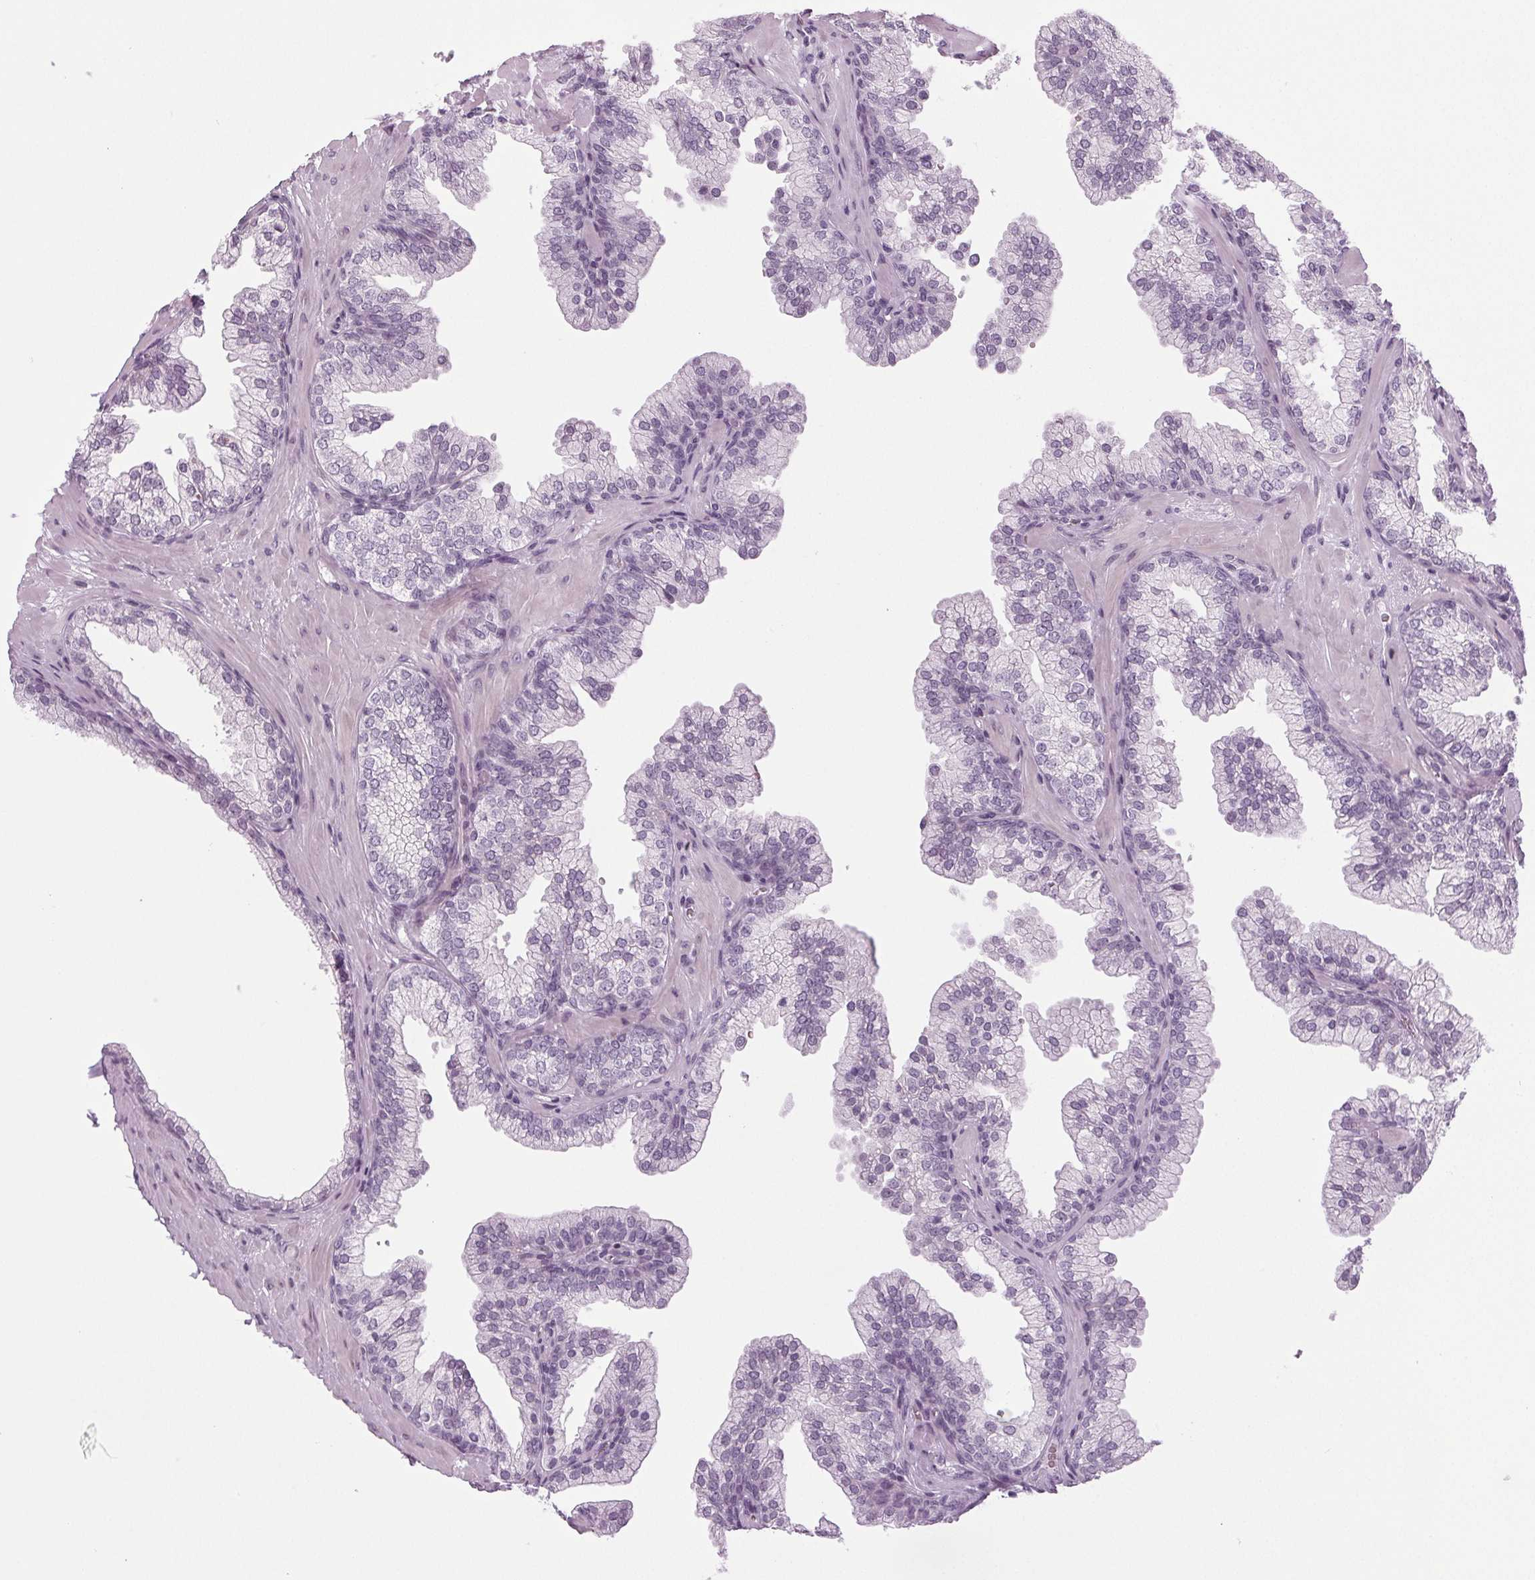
{"staining": {"intensity": "negative", "quantity": "none", "location": "none"}, "tissue": "prostate", "cell_type": "Glandular cells", "image_type": "normal", "snomed": [{"axis": "morphology", "description": "Normal tissue, NOS"}, {"axis": "topography", "description": "Prostate"}, {"axis": "topography", "description": "Peripheral nerve tissue"}], "caption": "Micrograph shows no protein expression in glandular cells of unremarkable prostate.", "gene": "IGF2BP1", "patient": {"sex": "male", "age": 61}}